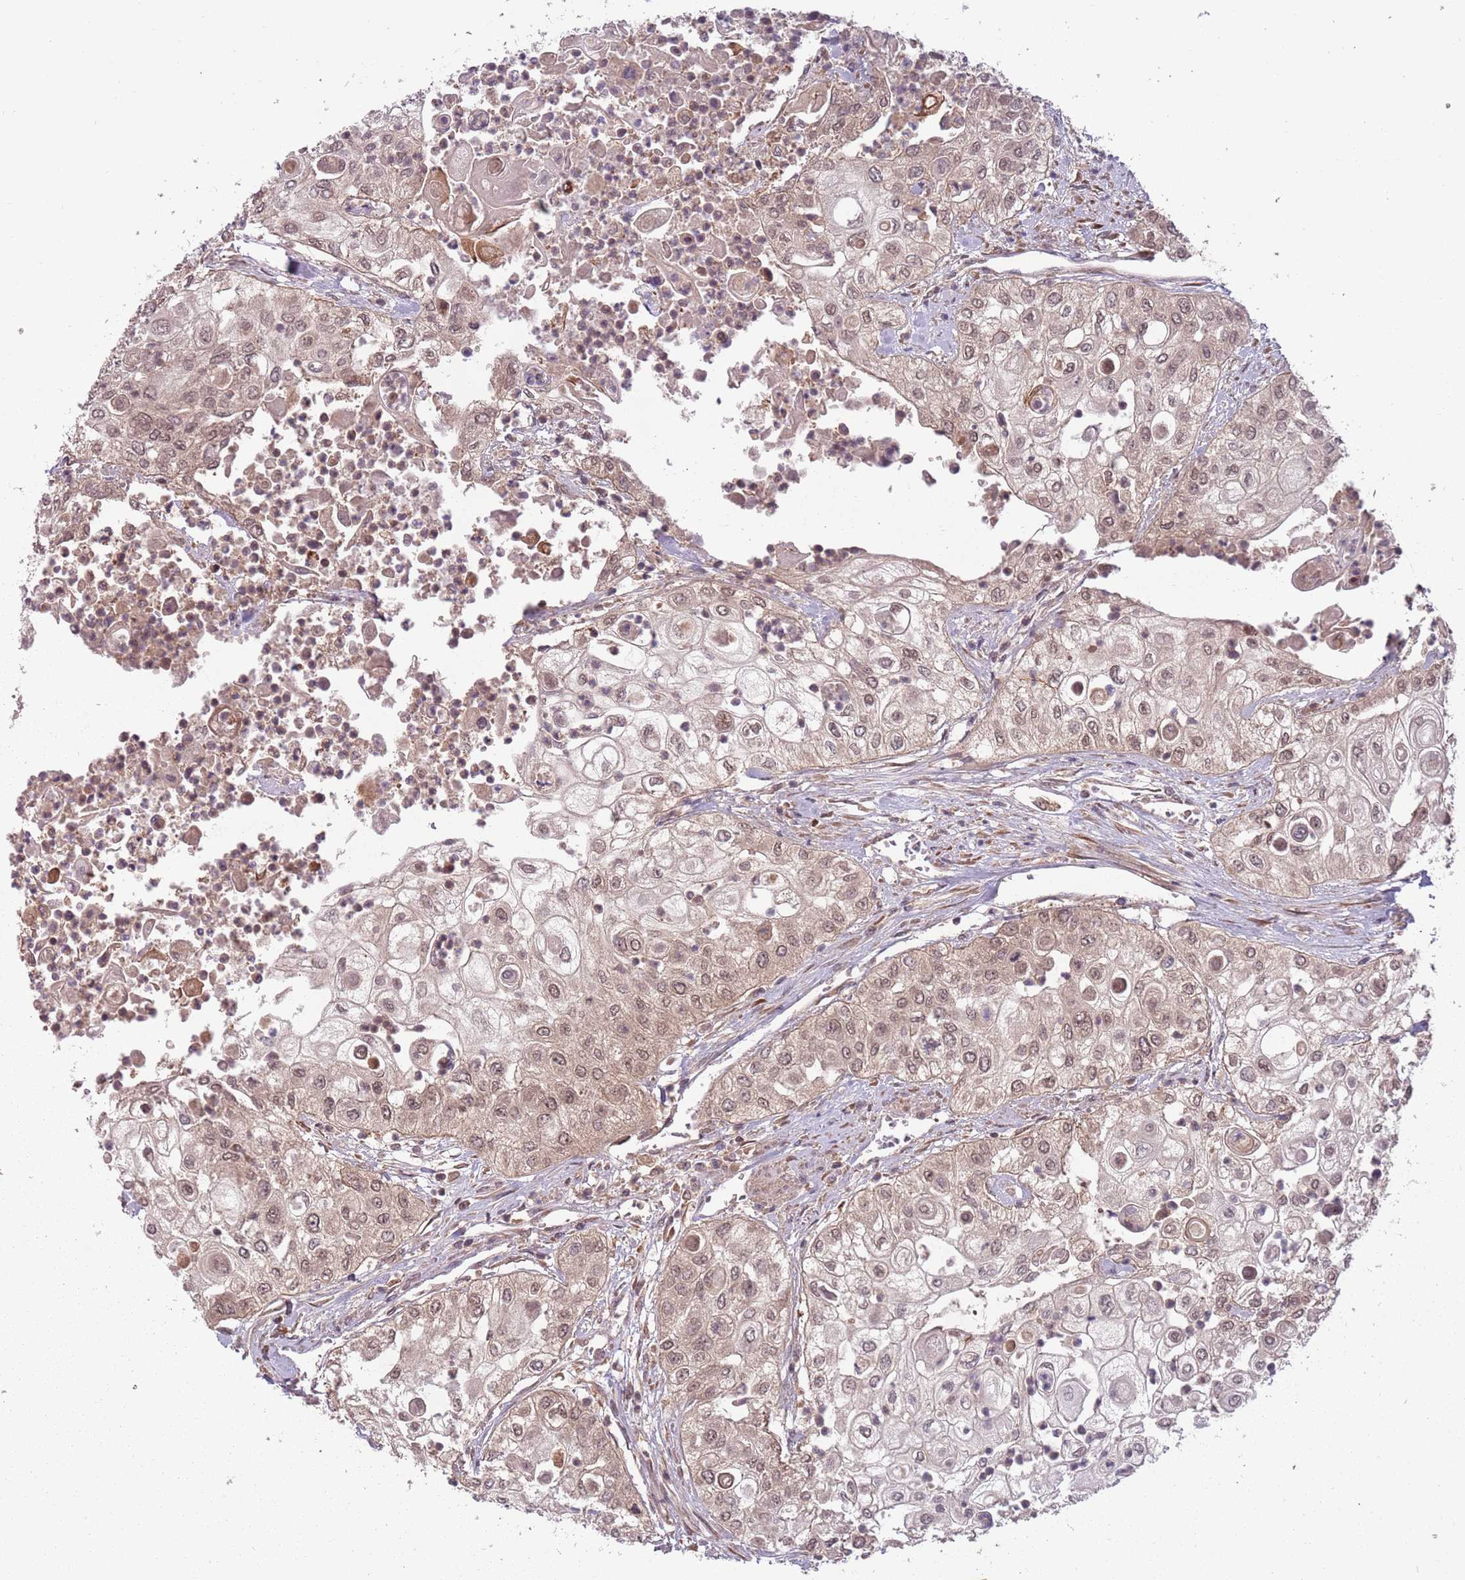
{"staining": {"intensity": "weak", "quantity": ">75%", "location": "nuclear"}, "tissue": "urothelial cancer", "cell_type": "Tumor cells", "image_type": "cancer", "snomed": [{"axis": "morphology", "description": "Urothelial carcinoma, High grade"}, {"axis": "topography", "description": "Urinary bladder"}], "caption": "The micrograph exhibits immunohistochemical staining of high-grade urothelial carcinoma. There is weak nuclear positivity is identified in about >75% of tumor cells.", "gene": "ADAMTS3", "patient": {"sex": "female", "age": 79}}